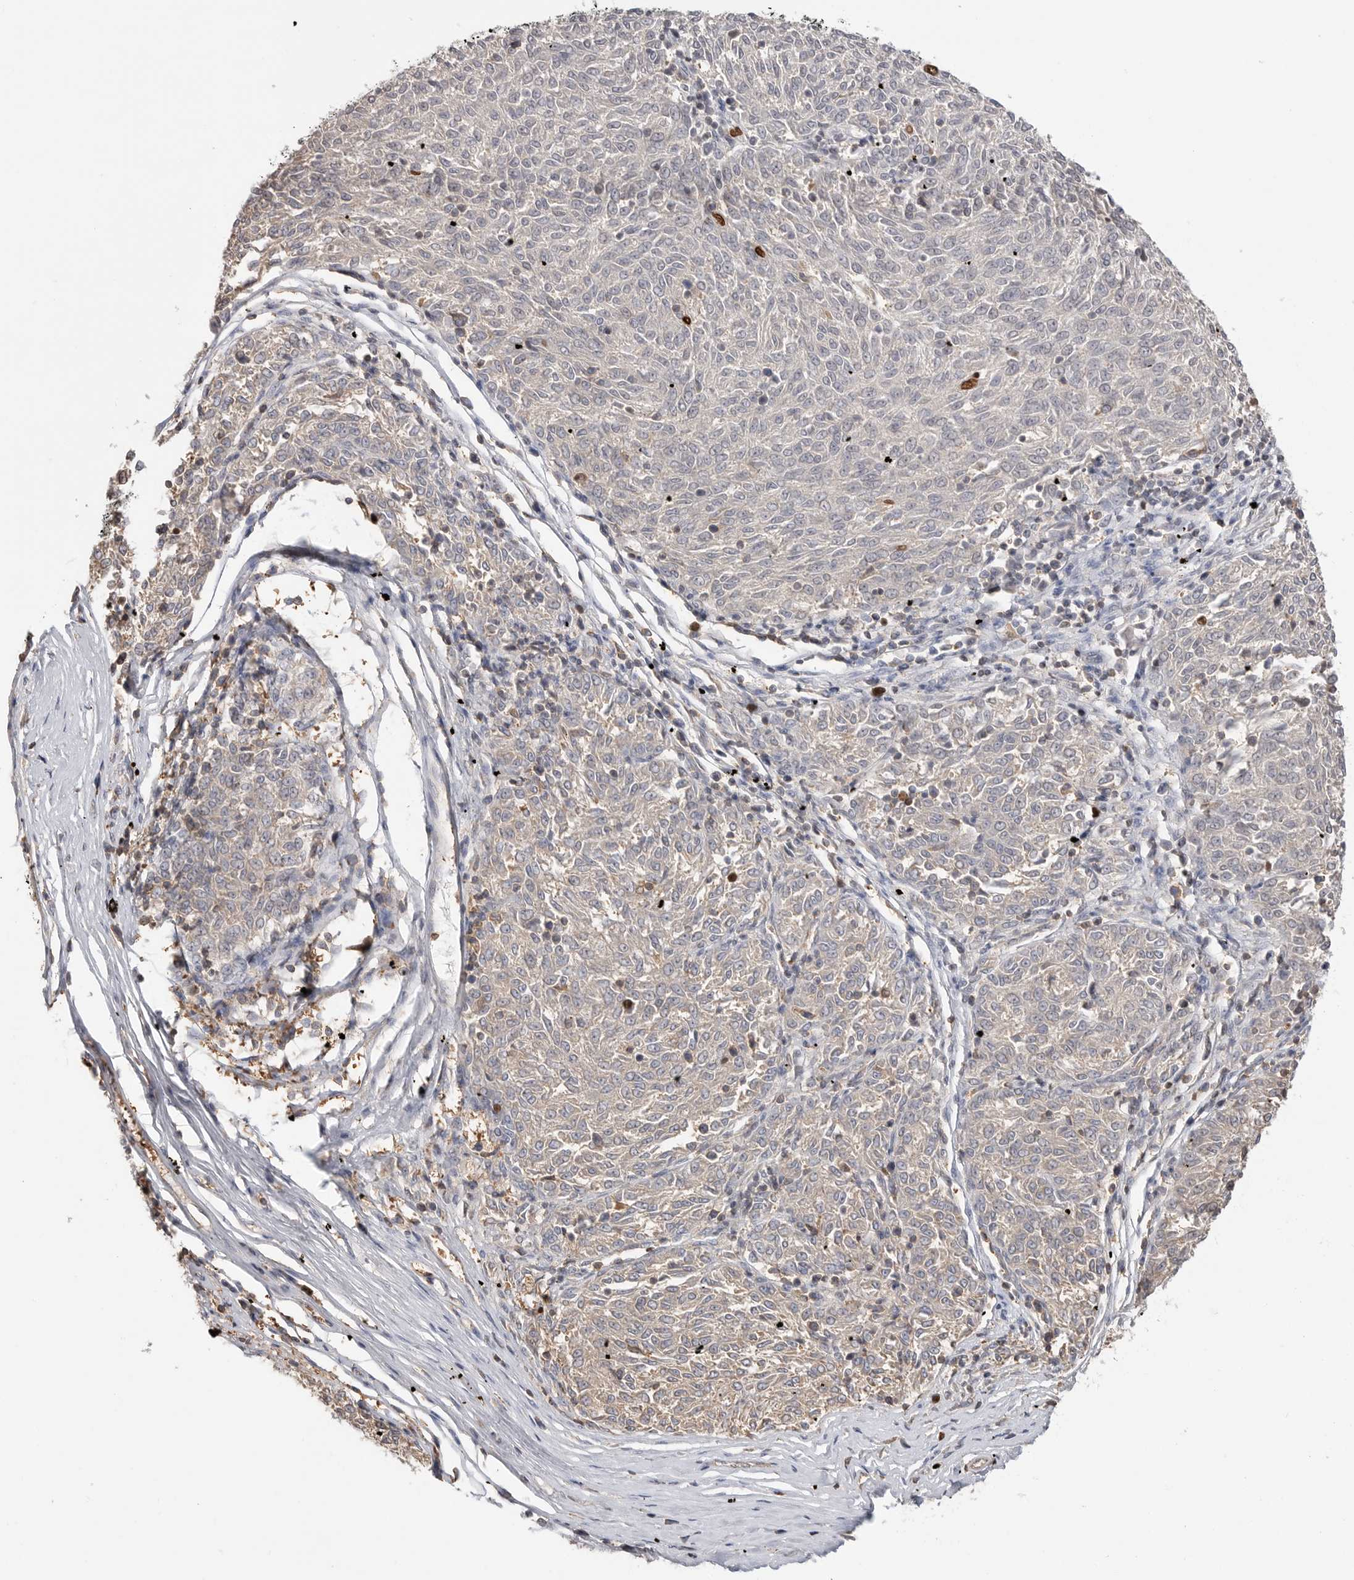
{"staining": {"intensity": "strong", "quantity": "<25%", "location": "nuclear"}, "tissue": "melanoma", "cell_type": "Tumor cells", "image_type": "cancer", "snomed": [{"axis": "morphology", "description": "Malignant melanoma, NOS"}, {"axis": "topography", "description": "Skin"}], "caption": "Approximately <25% of tumor cells in human malignant melanoma exhibit strong nuclear protein expression as visualized by brown immunohistochemical staining.", "gene": "TOP2A", "patient": {"sex": "female", "age": 72}}